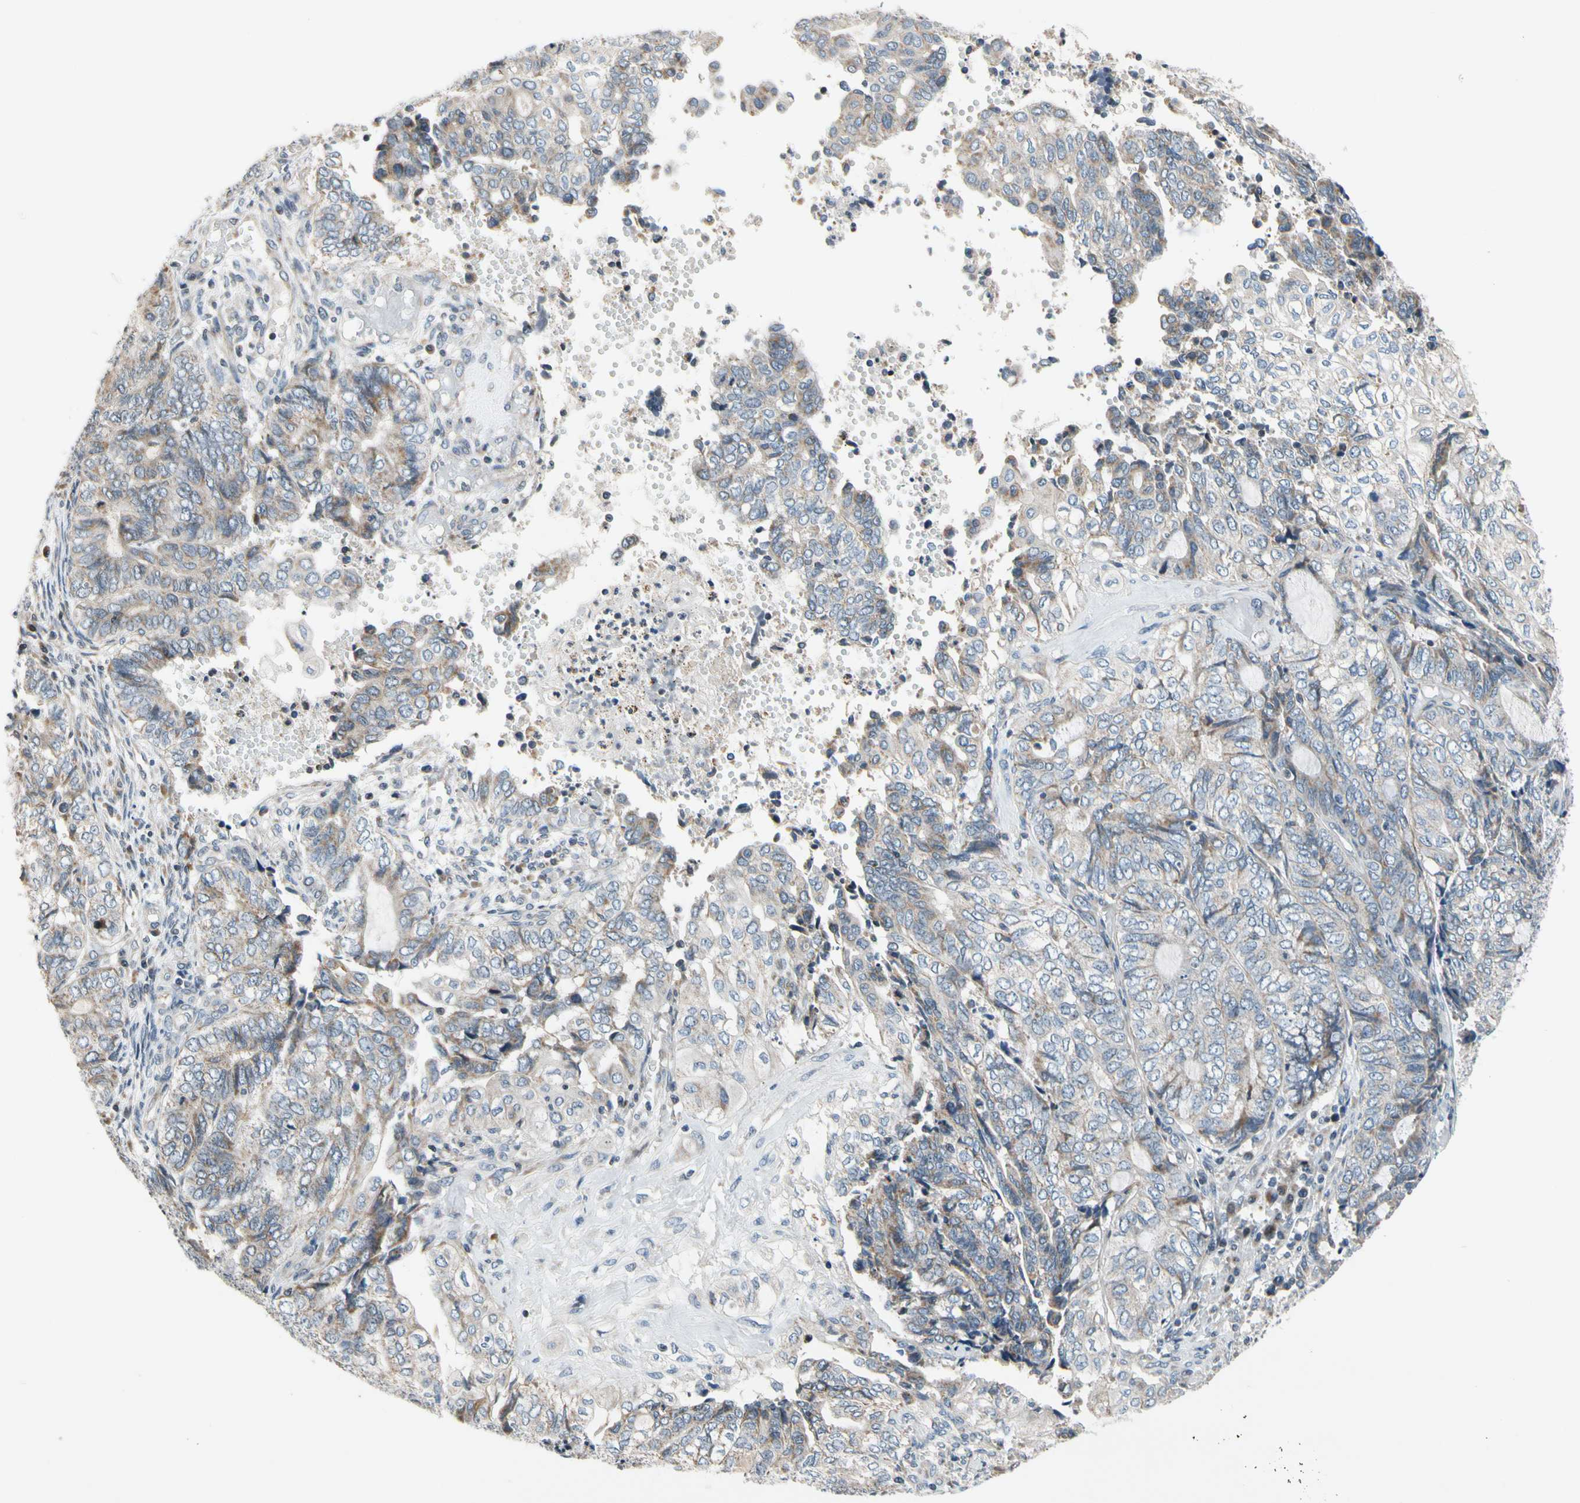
{"staining": {"intensity": "negative", "quantity": "none", "location": "none"}, "tissue": "endometrial cancer", "cell_type": "Tumor cells", "image_type": "cancer", "snomed": [{"axis": "morphology", "description": "Adenocarcinoma, NOS"}, {"axis": "topography", "description": "Uterus"}, {"axis": "topography", "description": "Endometrium"}], "caption": "Endometrial adenocarcinoma stained for a protein using immunohistochemistry (IHC) exhibits no positivity tumor cells.", "gene": "SOX30", "patient": {"sex": "female", "age": 70}}